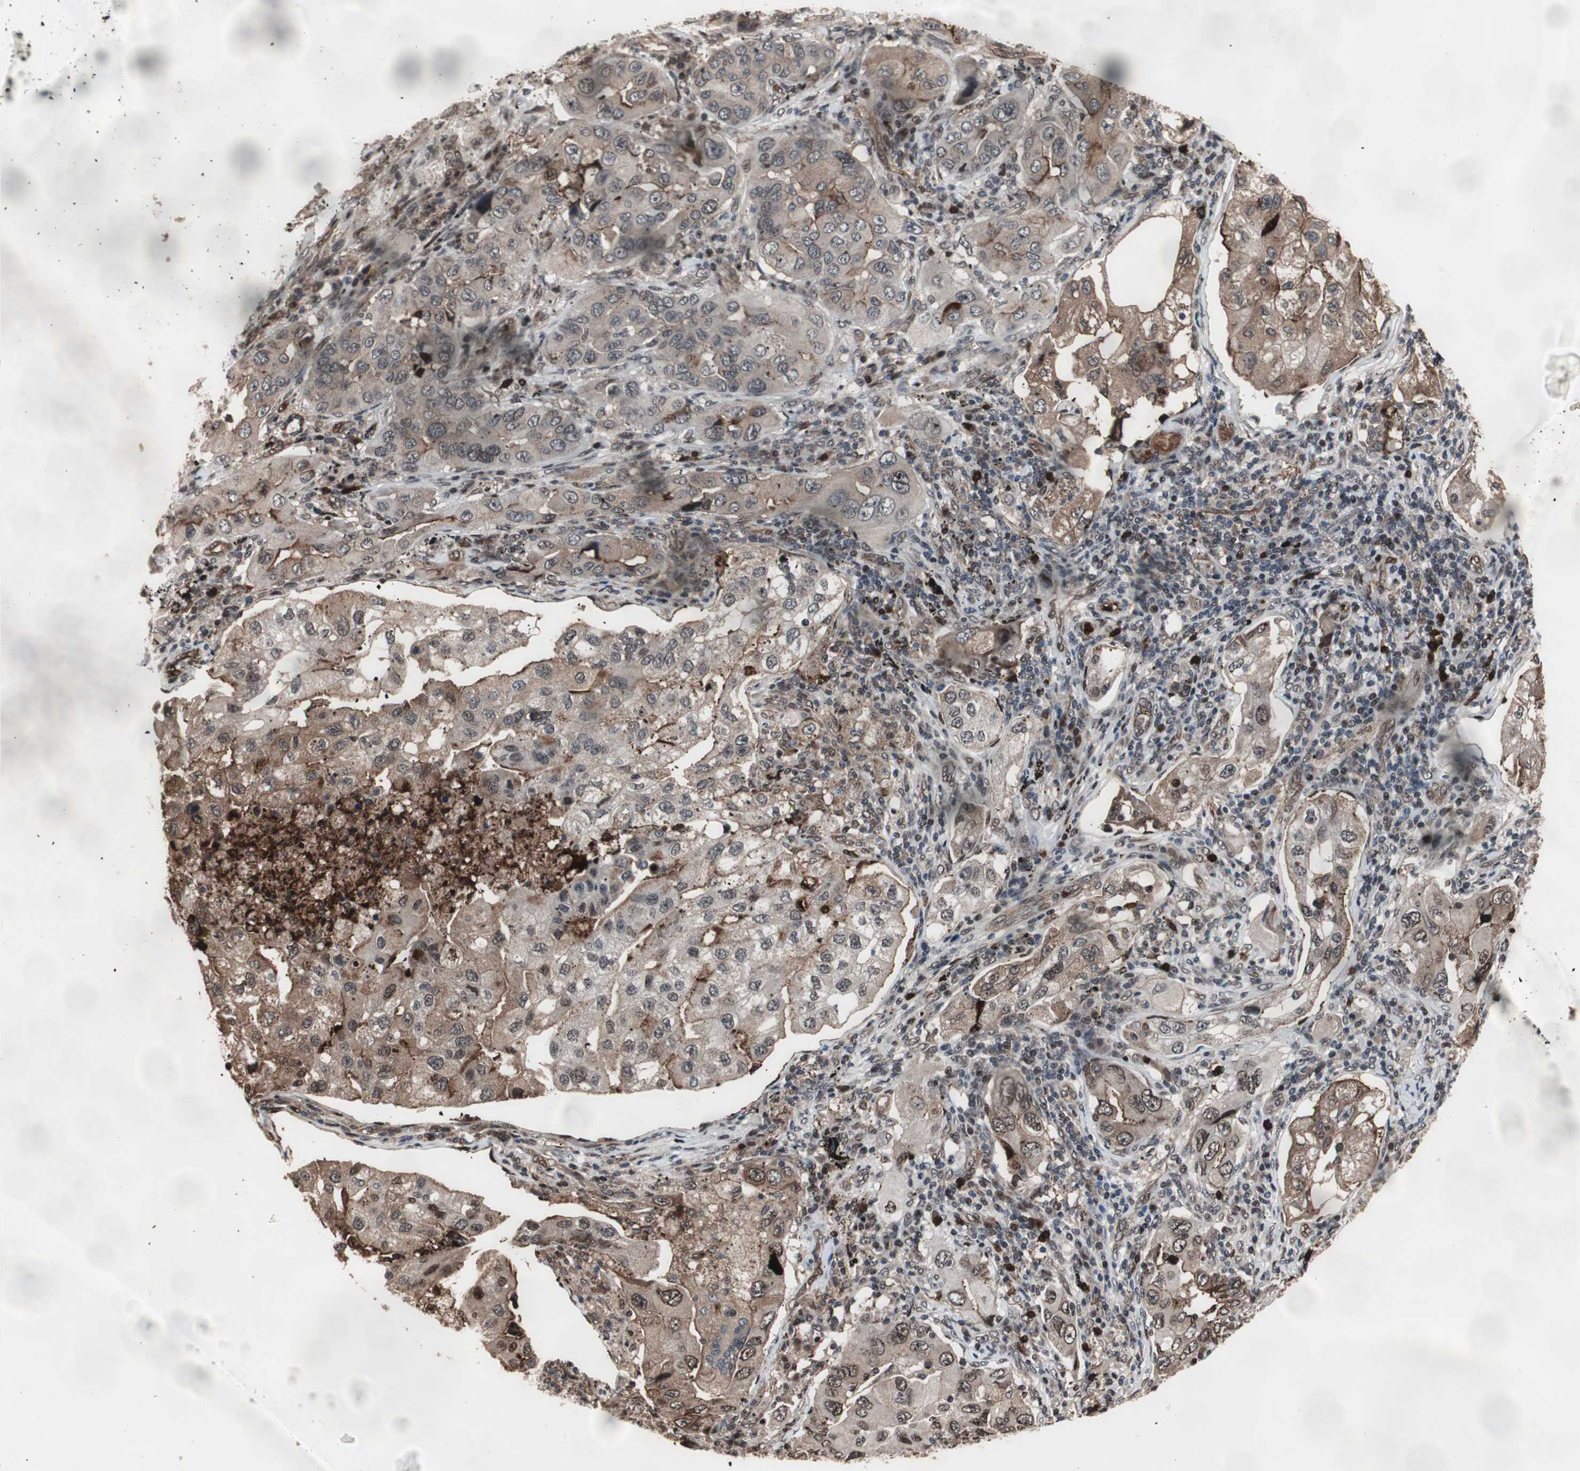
{"staining": {"intensity": "moderate", "quantity": "25%-75%", "location": "cytoplasmic/membranous,nuclear"}, "tissue": "lung cancer", "cell_type": "Tumor cells", "image_type": "cancer", "snomed": [{"axis": "morphology", "description": "Adenocarcinoma, NOS"}, {"axis": "topography", "description": "Lung"}], "caption": "Immunohistochemical staining of human adenocarcinoma (lung) exhibits medium levels of moderate cytoplasmic/membranous and nuclear protein staining in approximately 25%-75% of tumor cells.", "gene": "POGZ", "patient": {"sex": "female", "age": 65}}